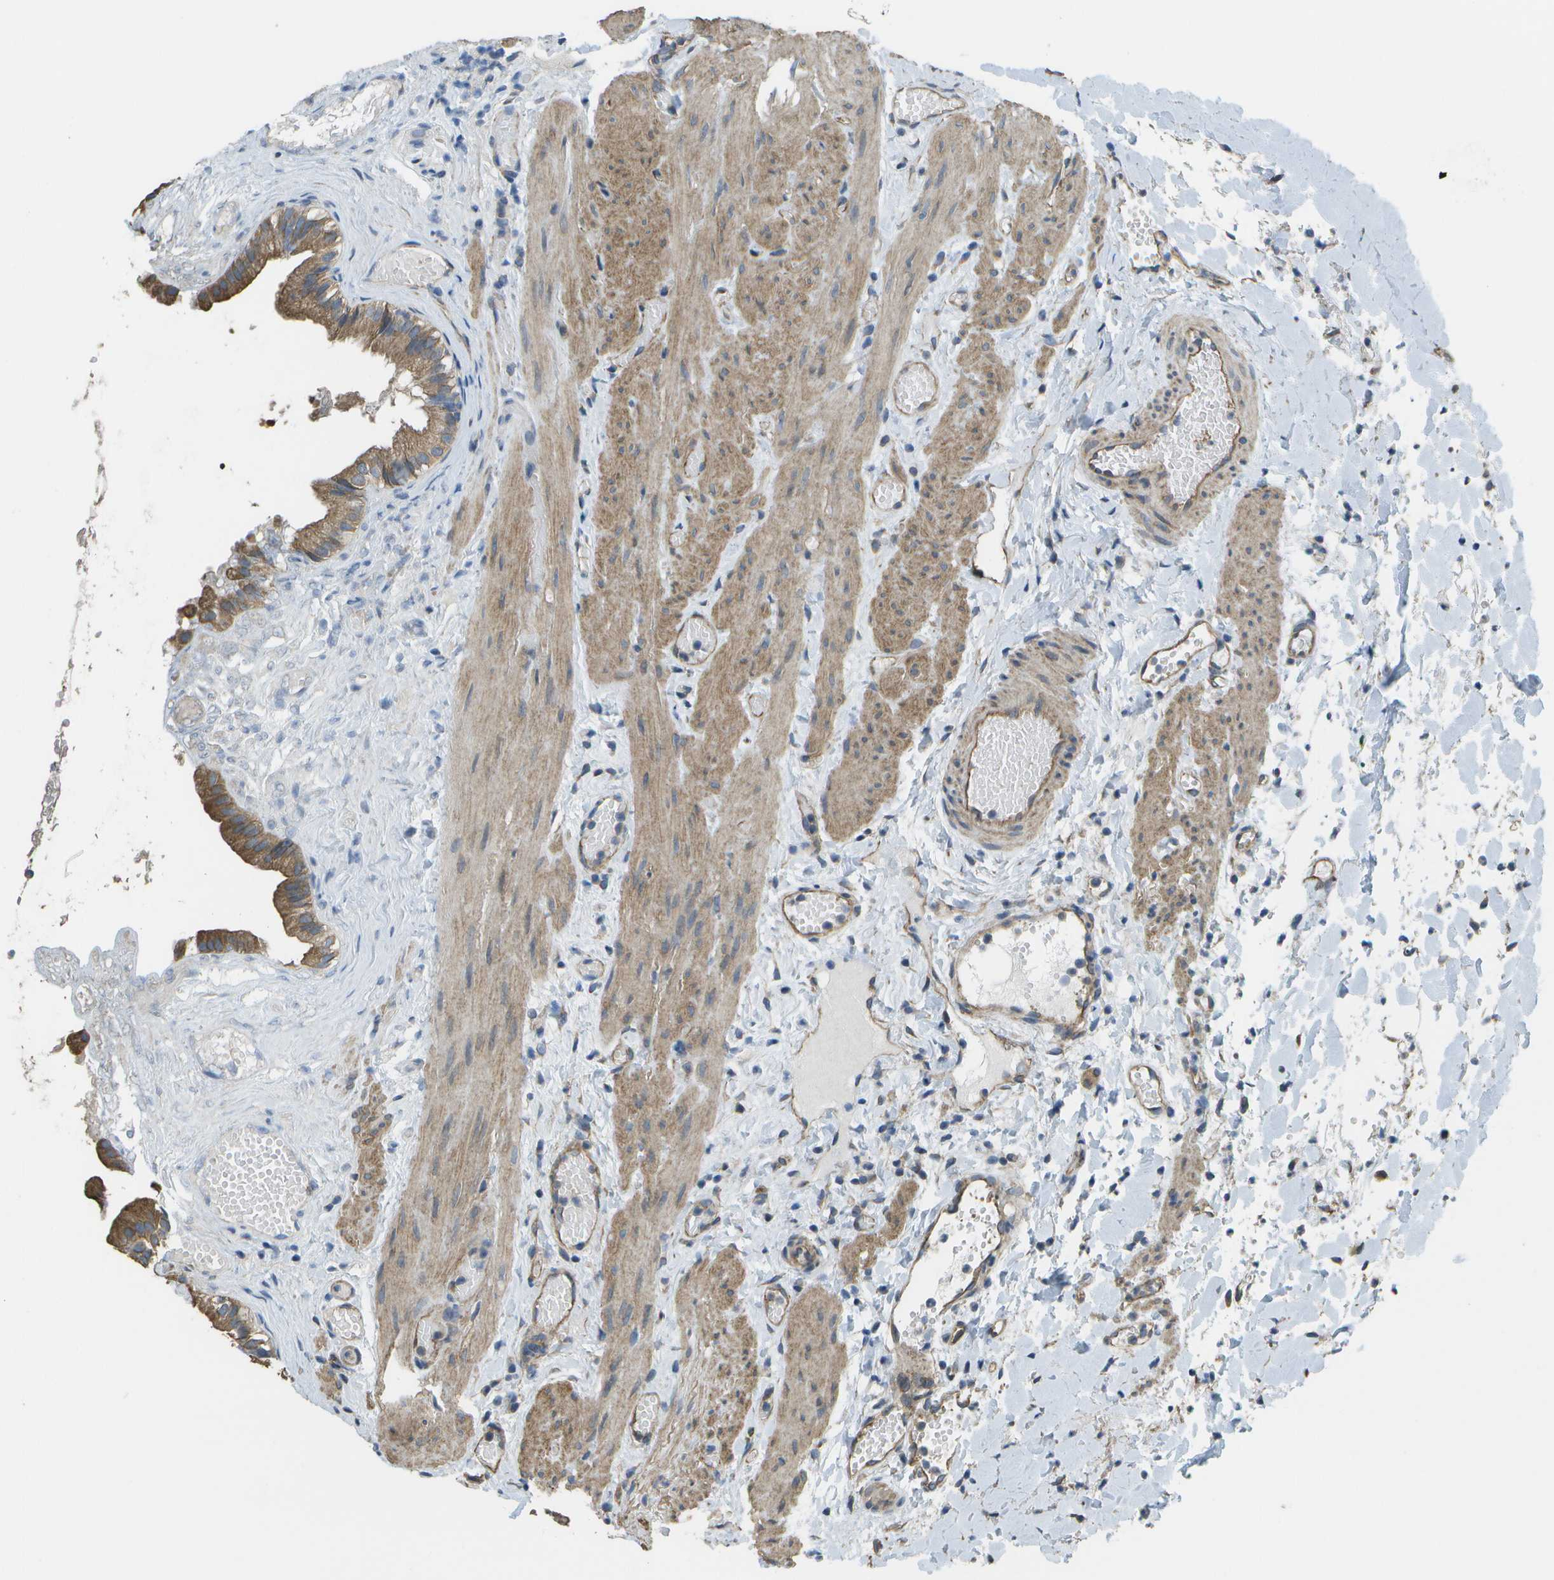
{"staining": {"intensity": "moderate", "quantity": ">75%", "location": "cytoplasmic/membranous"}, "tissue": "gallbladder", "cell_type": "Glandular cells", "image_type": "normal", "snomed": [{"axis": "morphology", "description": "Normal tissue, NOS"}, {"axis": "topography", "description": "Gallbladder"}], "caption": "Protein staining by immunohistochemistry (IHC) exhibits moderate cytoplasmic/membranous expression in approximately >75% of glandular cells in unremarkable gallbladder.", "gene": "CLNS1A", "patient": {"sex": "female", "age": 26}}